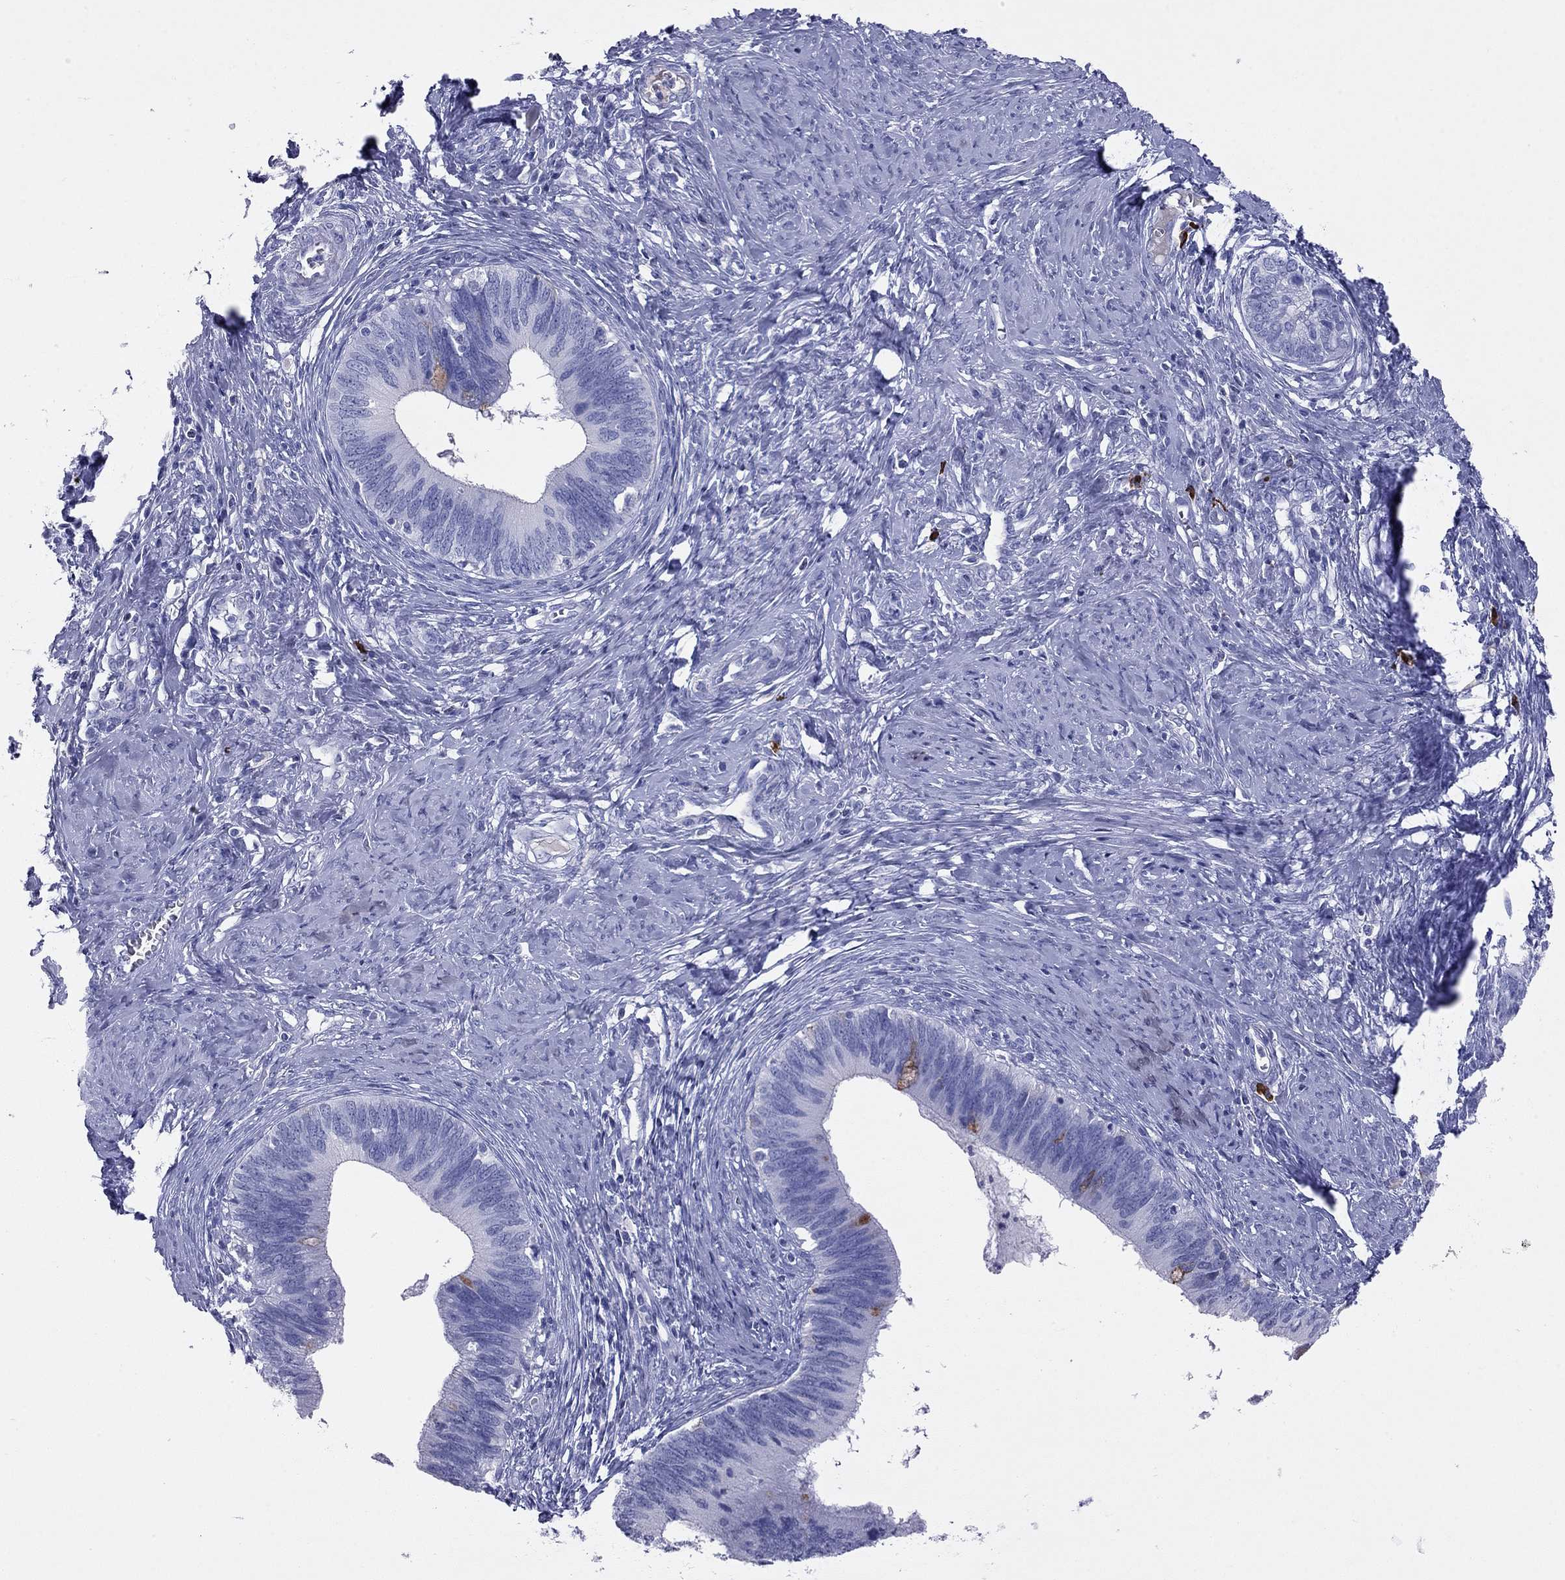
{"staining": {"intensity": "negative", "quantity": "none", "location": "none"}, "tissue": "cervical cancer", "cell_type": "Tumor cells", "image_type": "cancer", "snomed": [{"axis": "morphology", "description": "Adenocarcinoma, NOS"}, {"axis": "topography", "description": "Cervix"}], "caption": "Immunohistochemistry image of neoplastic tissue: cervical adenocarcinoma stained with DAB (3,3'-diaminobenzidine) exhibits no significant protein positivity in tumor cells.", "gene": "KLRG1", "patient": {"sex": "female", "age": 42}}